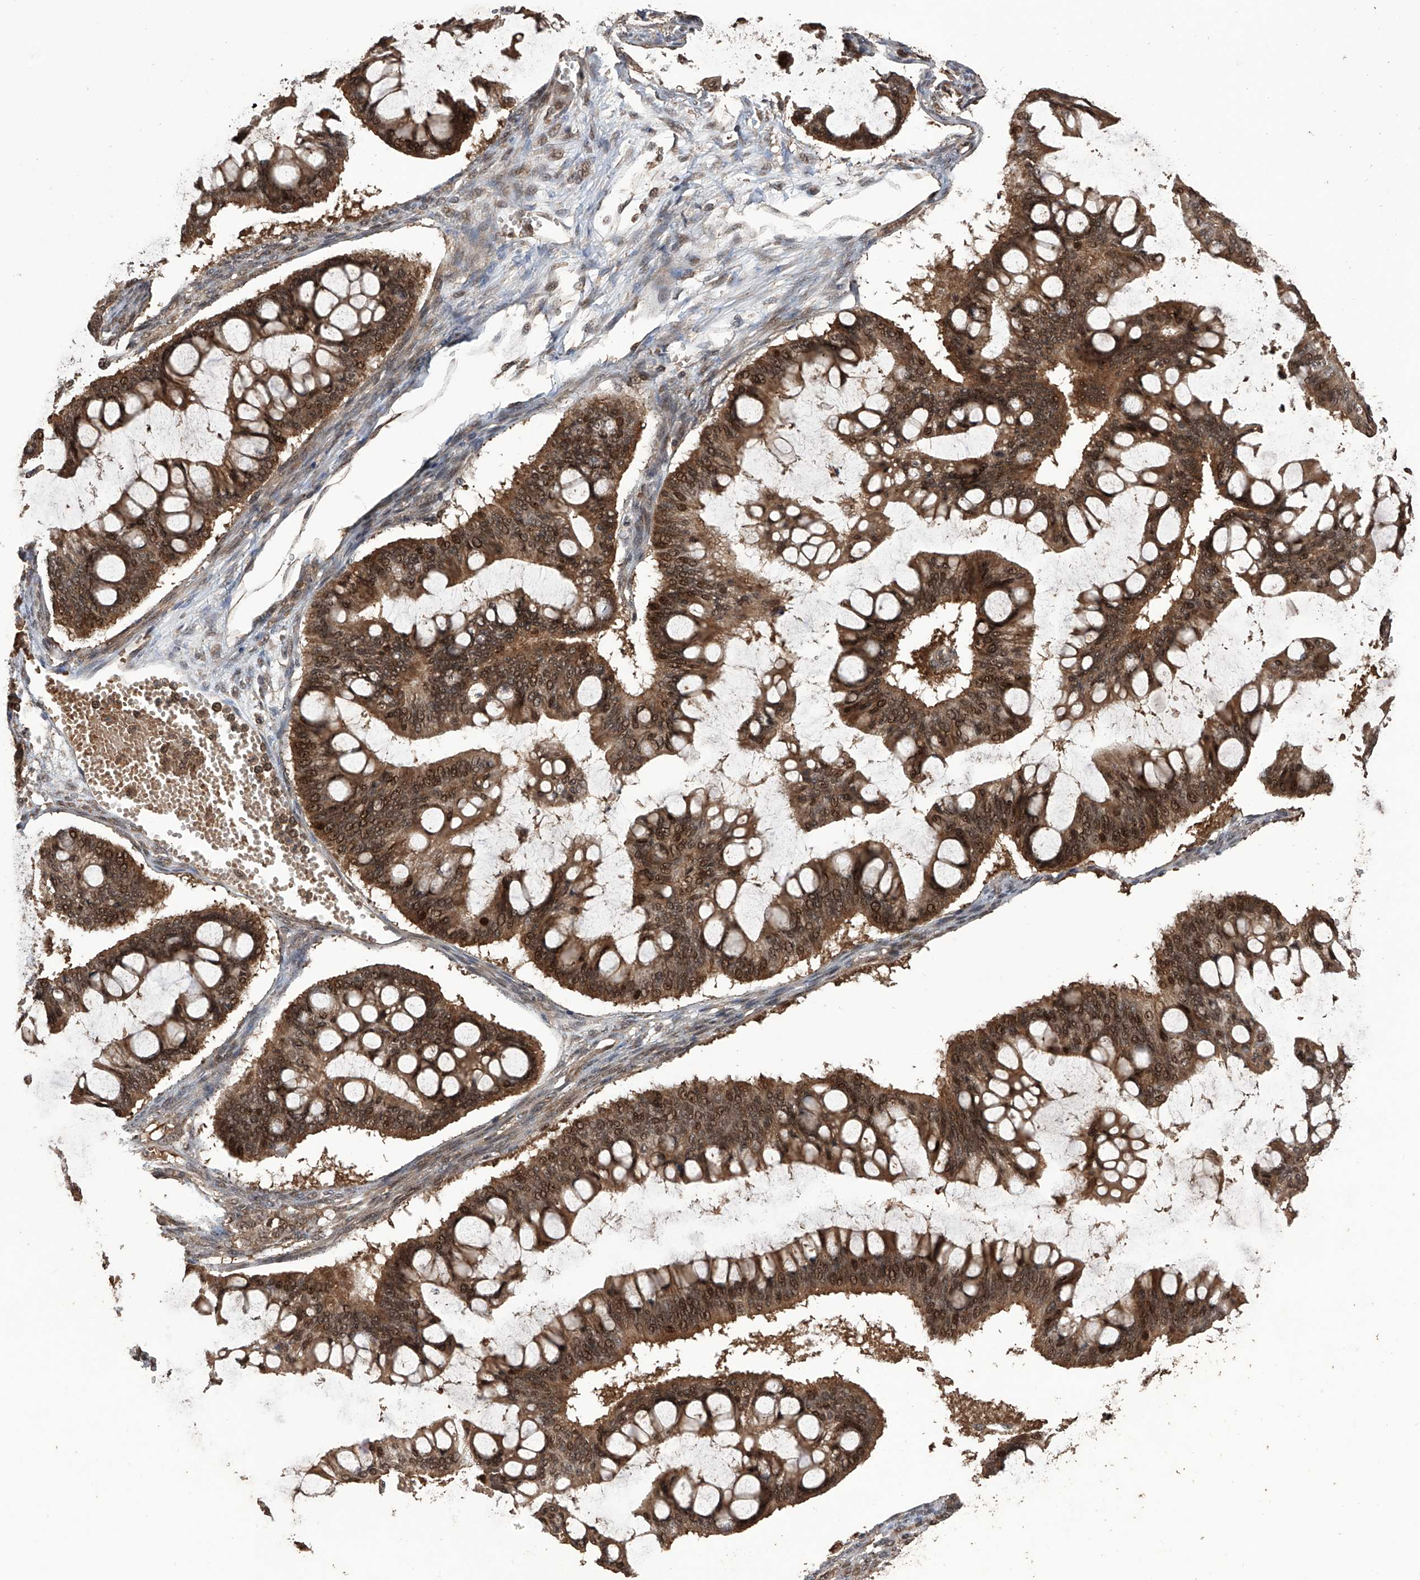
{"staining": {"intensity": "moderate", "quantity": ">75%", "location": "cytoplasmic/membranous,nuclear"}, "tissue": "ovarian cancer", "cell_type": "Tumor cells", "image_type": "cancer", "snomed": [{"axis": "morphology", "description": "Cystadenocarcinoma, mucinous, NOS"}, {"axis": "topography", "description": "Ovary"}], "caption": "Mucinous cystadenocarcinoma (ovarian) was stained to show a protein in brown. There is medium levels of moderate cytoplasmic/membranous and nuclear positivity in approximately >75% of tumor cells. (IHC, brightfield microscopy, high magnification).", "gene": "LYSMD4", "patient": {"sex": "female", "age": 73}}